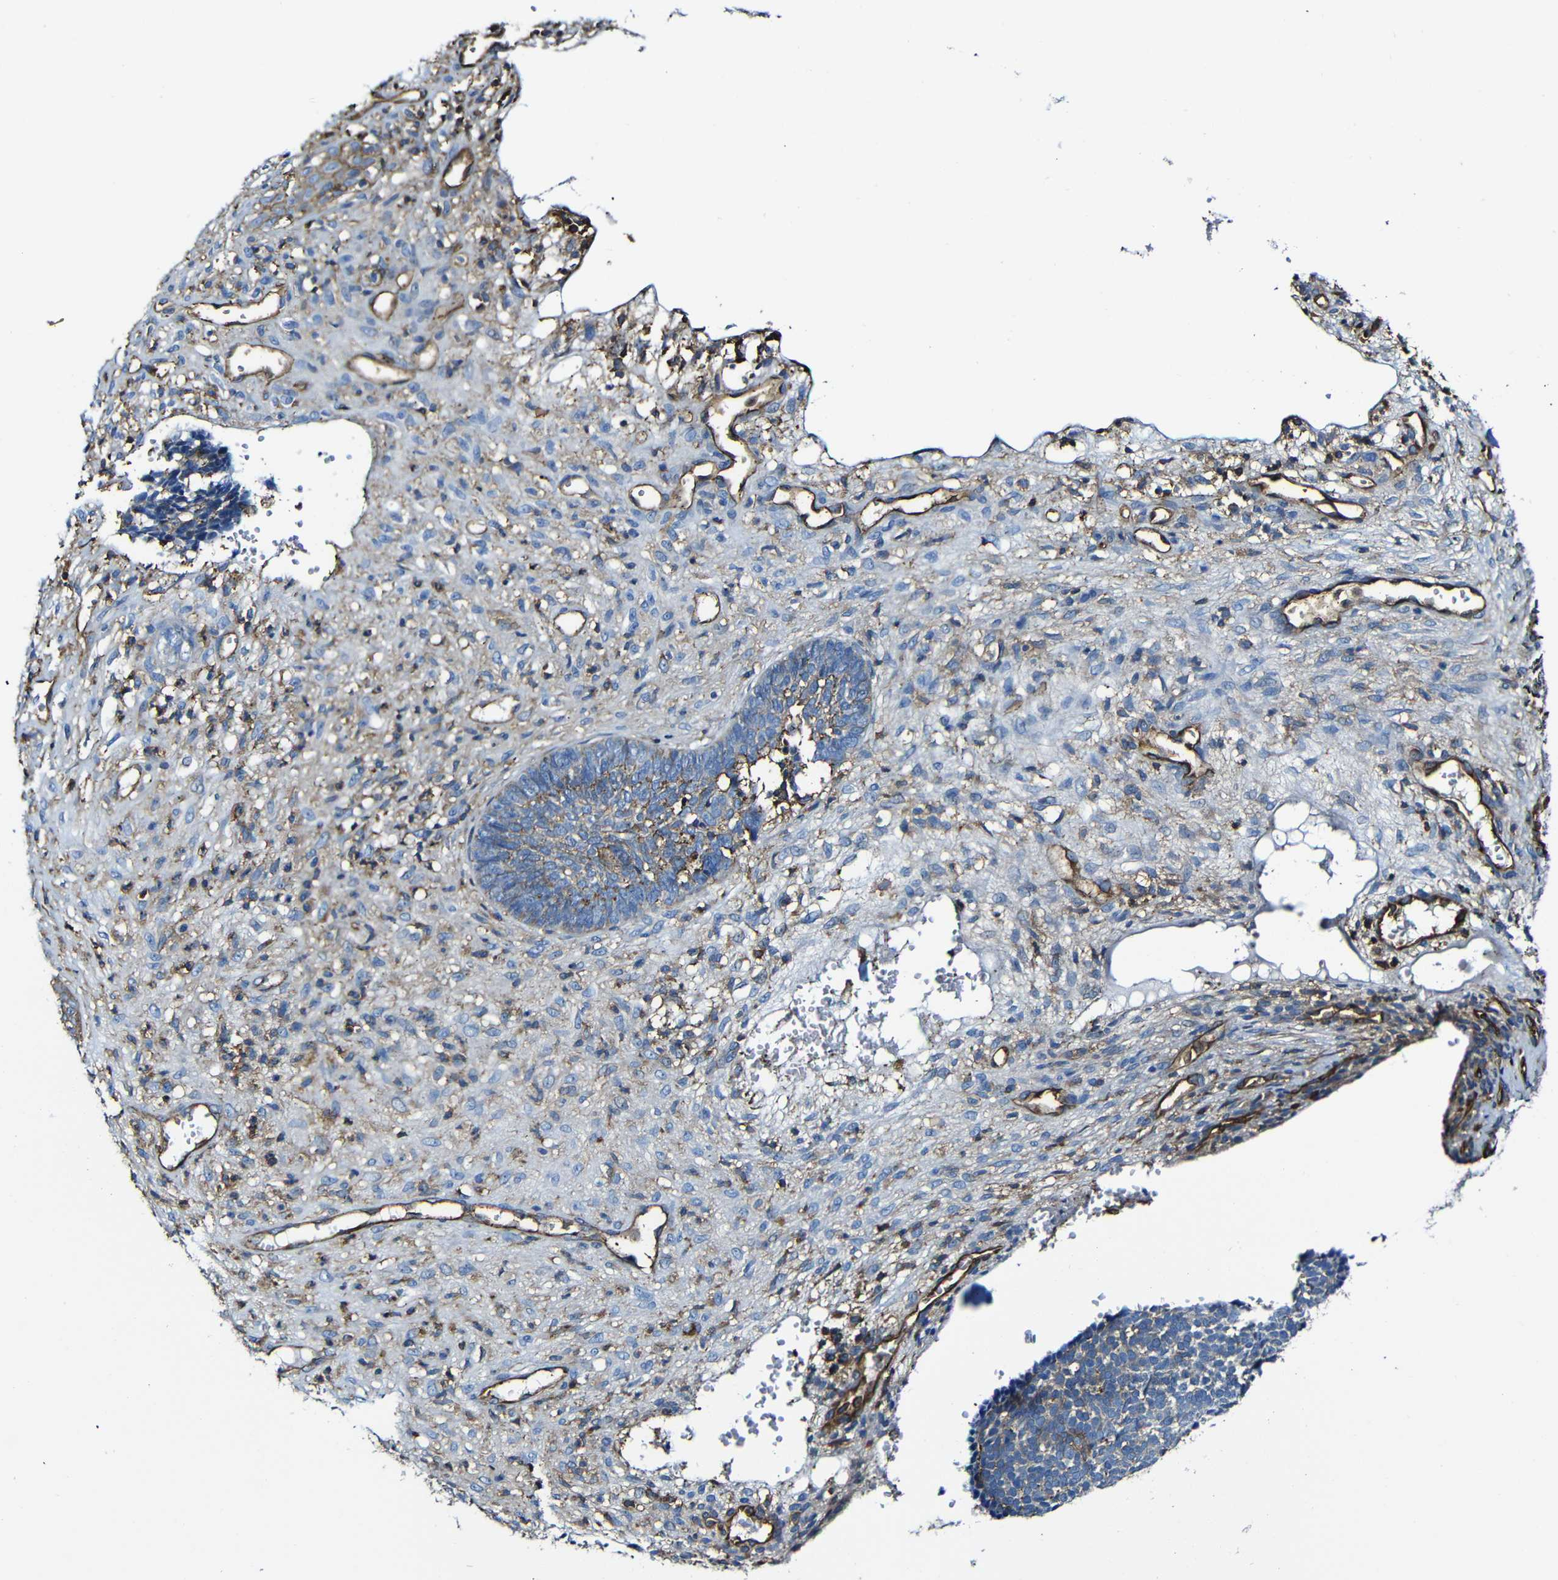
{"staining": {"intensity": "moderate", "quantity": "<25%", "location": "cytoplasmic/membranous"}, "tissue": "skin cancer", "cell_type": "Tumor cells", "image_type": "cancer", "snomed": [{"axis": "morphology", "description": "Basal cell carcinoma"}, {"axis": "topography", "description": "Skin"}], "caption": "Brown immunohistochemical staining in human basal cell carcinoma (skin) demonstrates moderate cytoplasmic/membranous positivity in about <25% of tumor cells. The staining was performed using DAB (3,3'-diaminobenzidine), with brown indicating positive protein expression. Nuclei are stained blue with hematoxylin.", "gene": "MSN", "patient": {"sex": "male", "age": 84}}